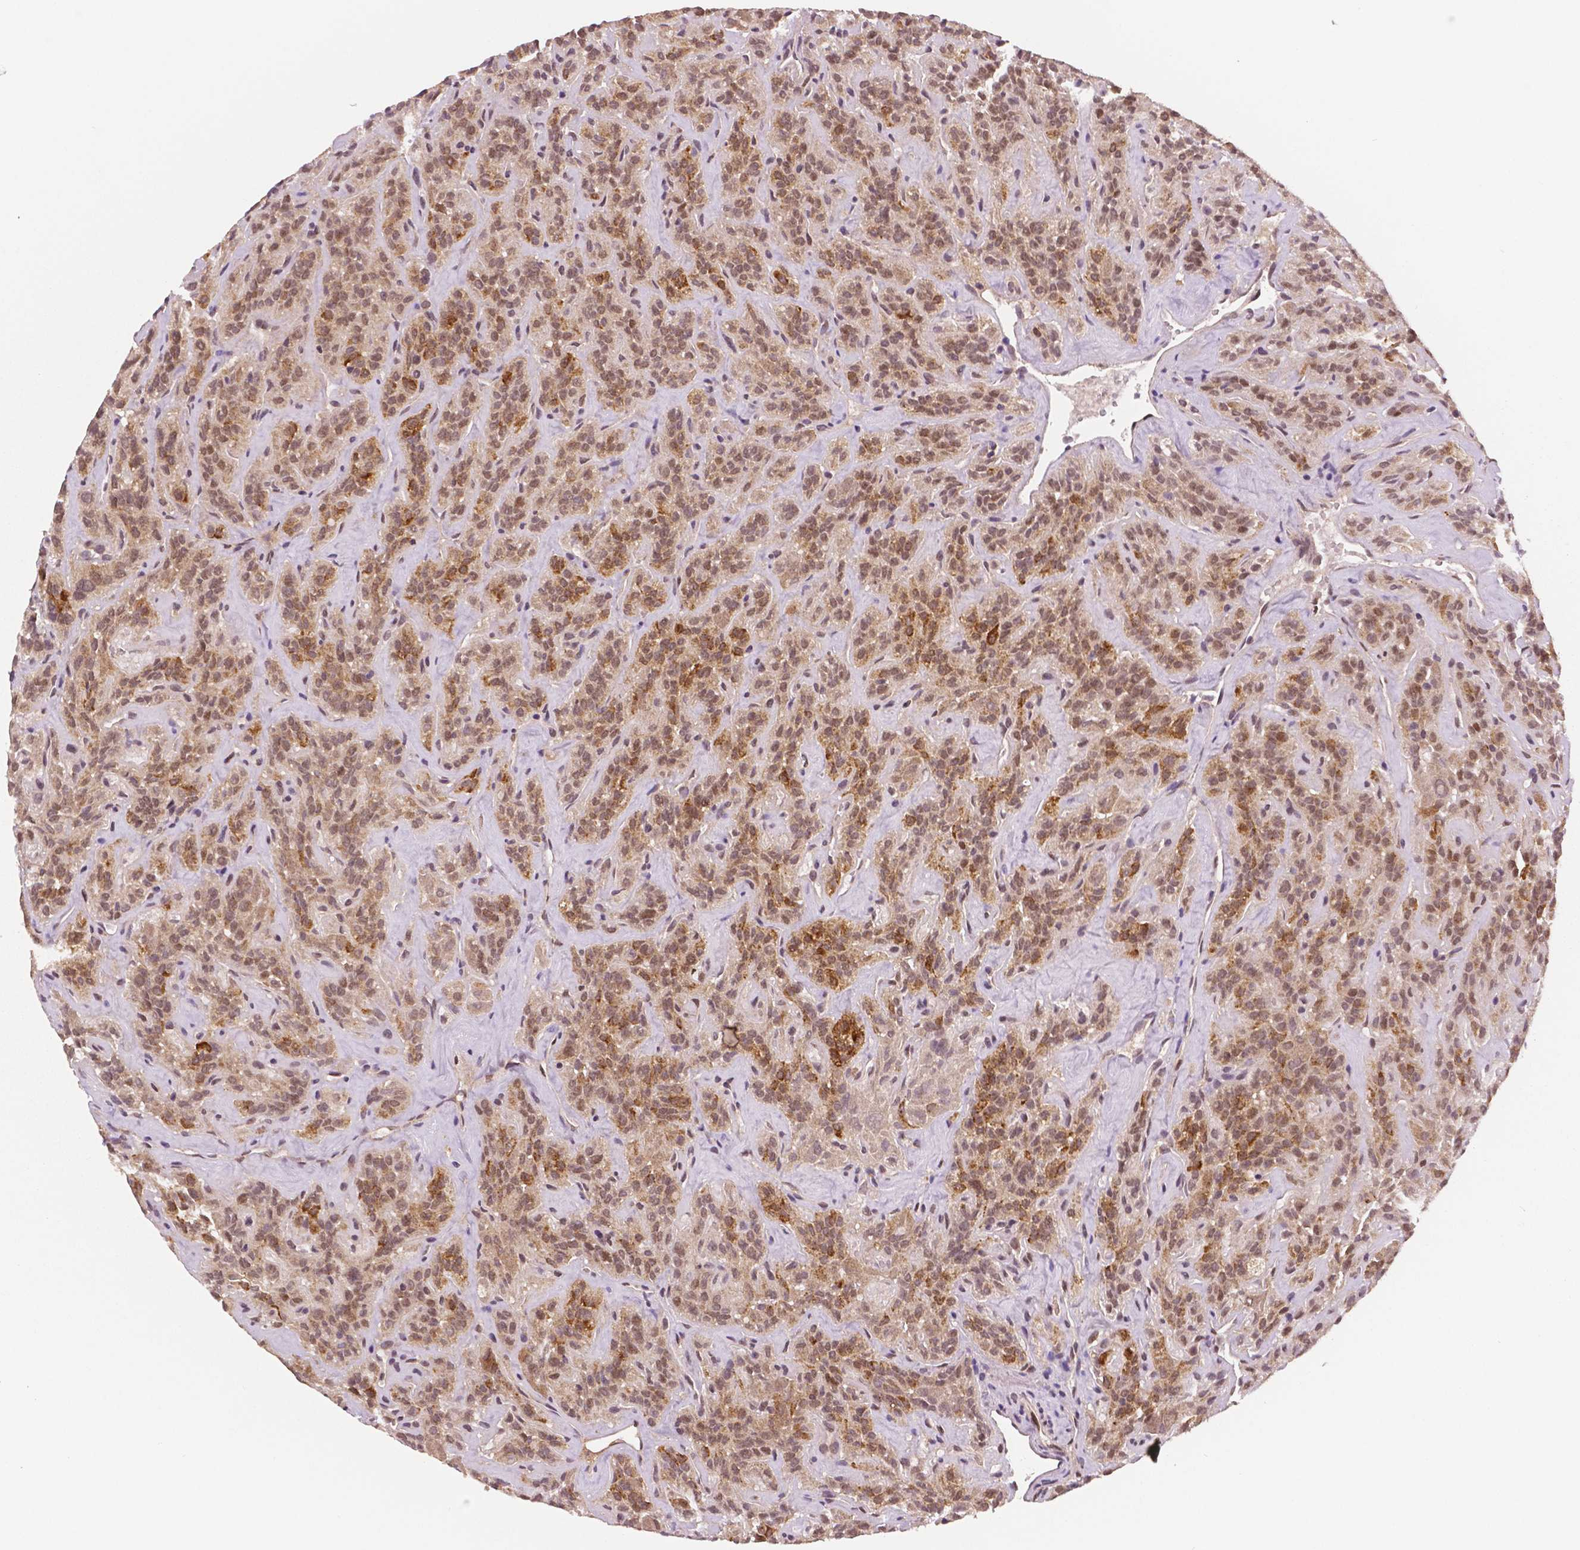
{"staining": {"intensity": "moderate", "quantity": "<25%", "location": "cytoplasmic/membranous"}, "tissue": "thyroid cancer", "cell_type": "Tumor cells", "image_type": "cancer", "snomed": [{"axis": "morphology", "description": "Papillary adenocarcinoma, NOS"}, {"axis": "topography", "description": "Thyroid gland"}], "caption": "Protein staining of papillary adenocarcinoma (thyroid) tissue demonstrates moderate cytoplasmic/membranous staining in about <25% of tumor cells.", "gene": "STAT3", "patient": {"sex": "female", "age": 45}}